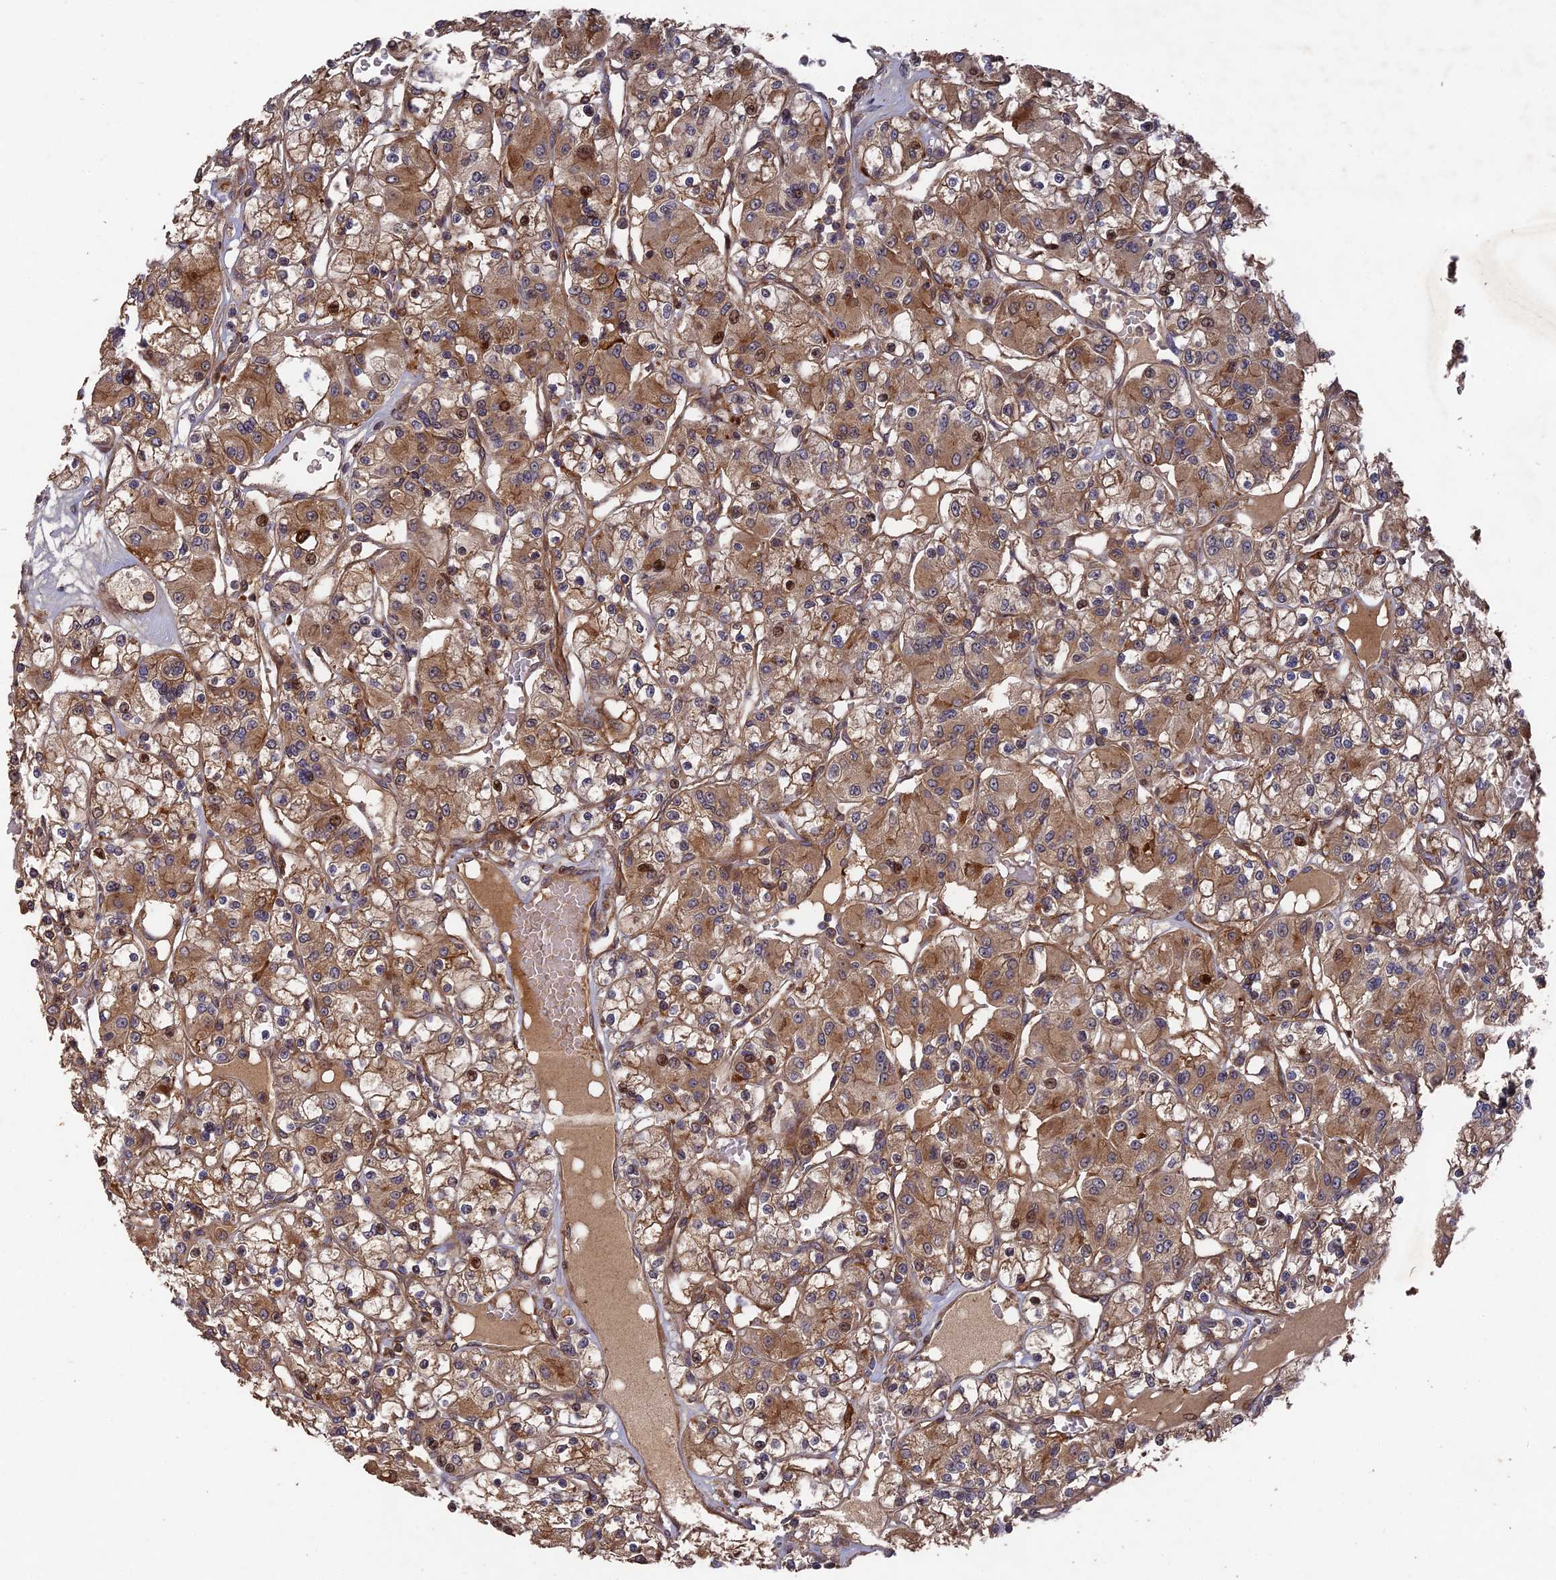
{"staining": {"intensity": "moderate", "quantity": ">75%", "location": "cytoplasmic/membranous"}, "tissue": "renal cancer", "cell_type": "Tumor cells", "image_type": "cancer", "snomed": [{"axis": "morphology", "description": "Adenocarcinoma, NOS"}, {"axis": "topography", "description": "Kidney"}], "caption": "Protein staining of adenocarcinoma (renal) tissue reveals moderate cytoplasmic/membranous staining in about >75% of tumor cells.", "gene": "DEF8", "patient": {"sex": "female", "age": 59}}